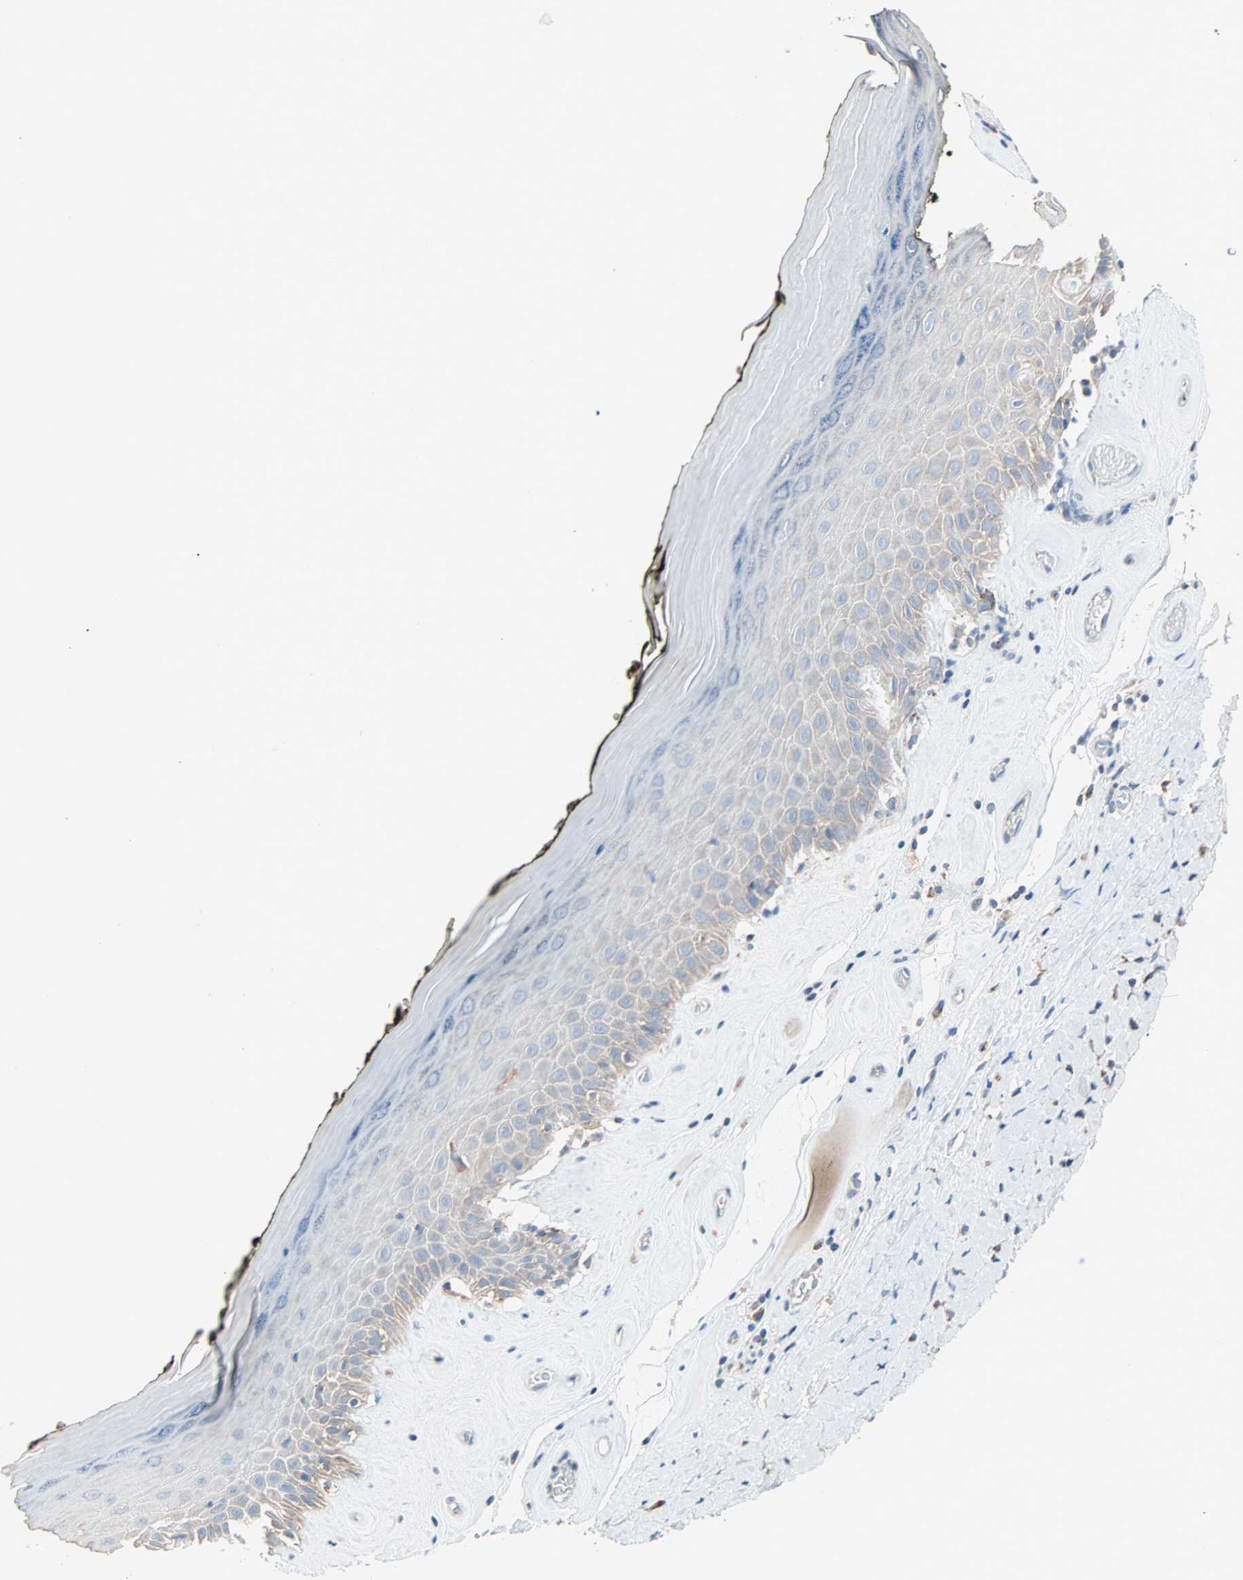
{"staining": {"intensity": "weak", "quantity": "<25%", "location": "cytoplasmic/membranous"}, "tissue": "skin", "cell_type": "Epidermal cells", "image_type": "normal", "snomed": [{"axis": "morphology", "description": "Normal tissue, NOS"}, {"axis": "morphology", "description": "Inflammation, NOS"}, {"axis": "topography", "description": "Vulva"}], "caption": "A high-resolution histopathology image shows immunohistochemistry staining of normal skin, which shows no significant staining in epidermal cells. (Brightfield microscopy of DAB (3,3'-diaminobenzidine) immunohistochemistry (IHC) at high magnification).", "gene": "ACVRL1", "patient": {"sex": "female", "age": 84}}